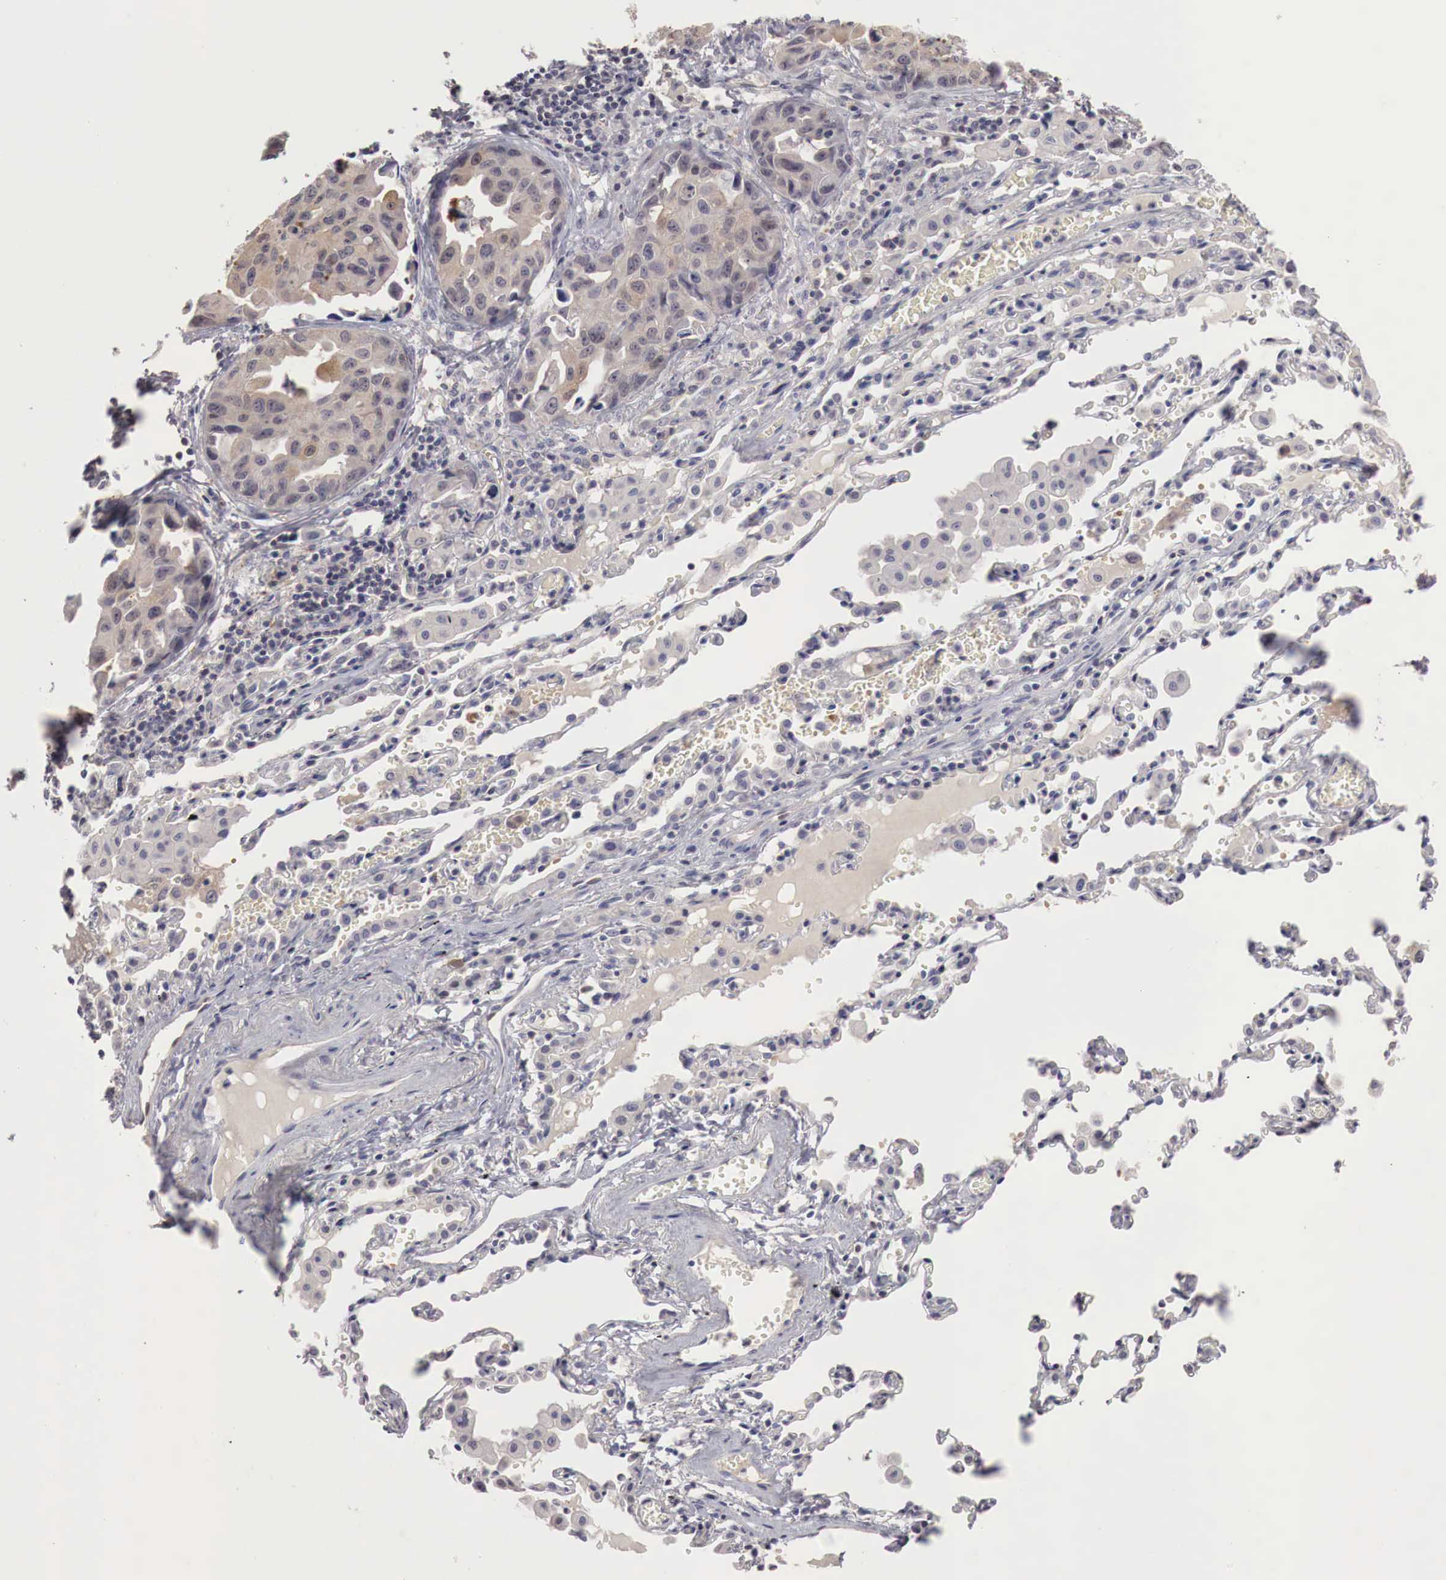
{"staining": {"intensity": "weak", "quantity": "<25%", "location": "cytoplasmic/membranous"}, "tissue": "lung cancer", "cell_type": "Tumor cells", "image_type": "cancer", "snomed": [{"axis": "morphology", "description": "Adenocarcinoma, NOS"}, {"axis": "topography", "description": "Lung"}], "caption": "Immunohistochemical staining of lung adenocarcinoma displays no significant staining in tumor cells.", "gene": "GATA1", "patient": {"sex": "male", "age": 64}}